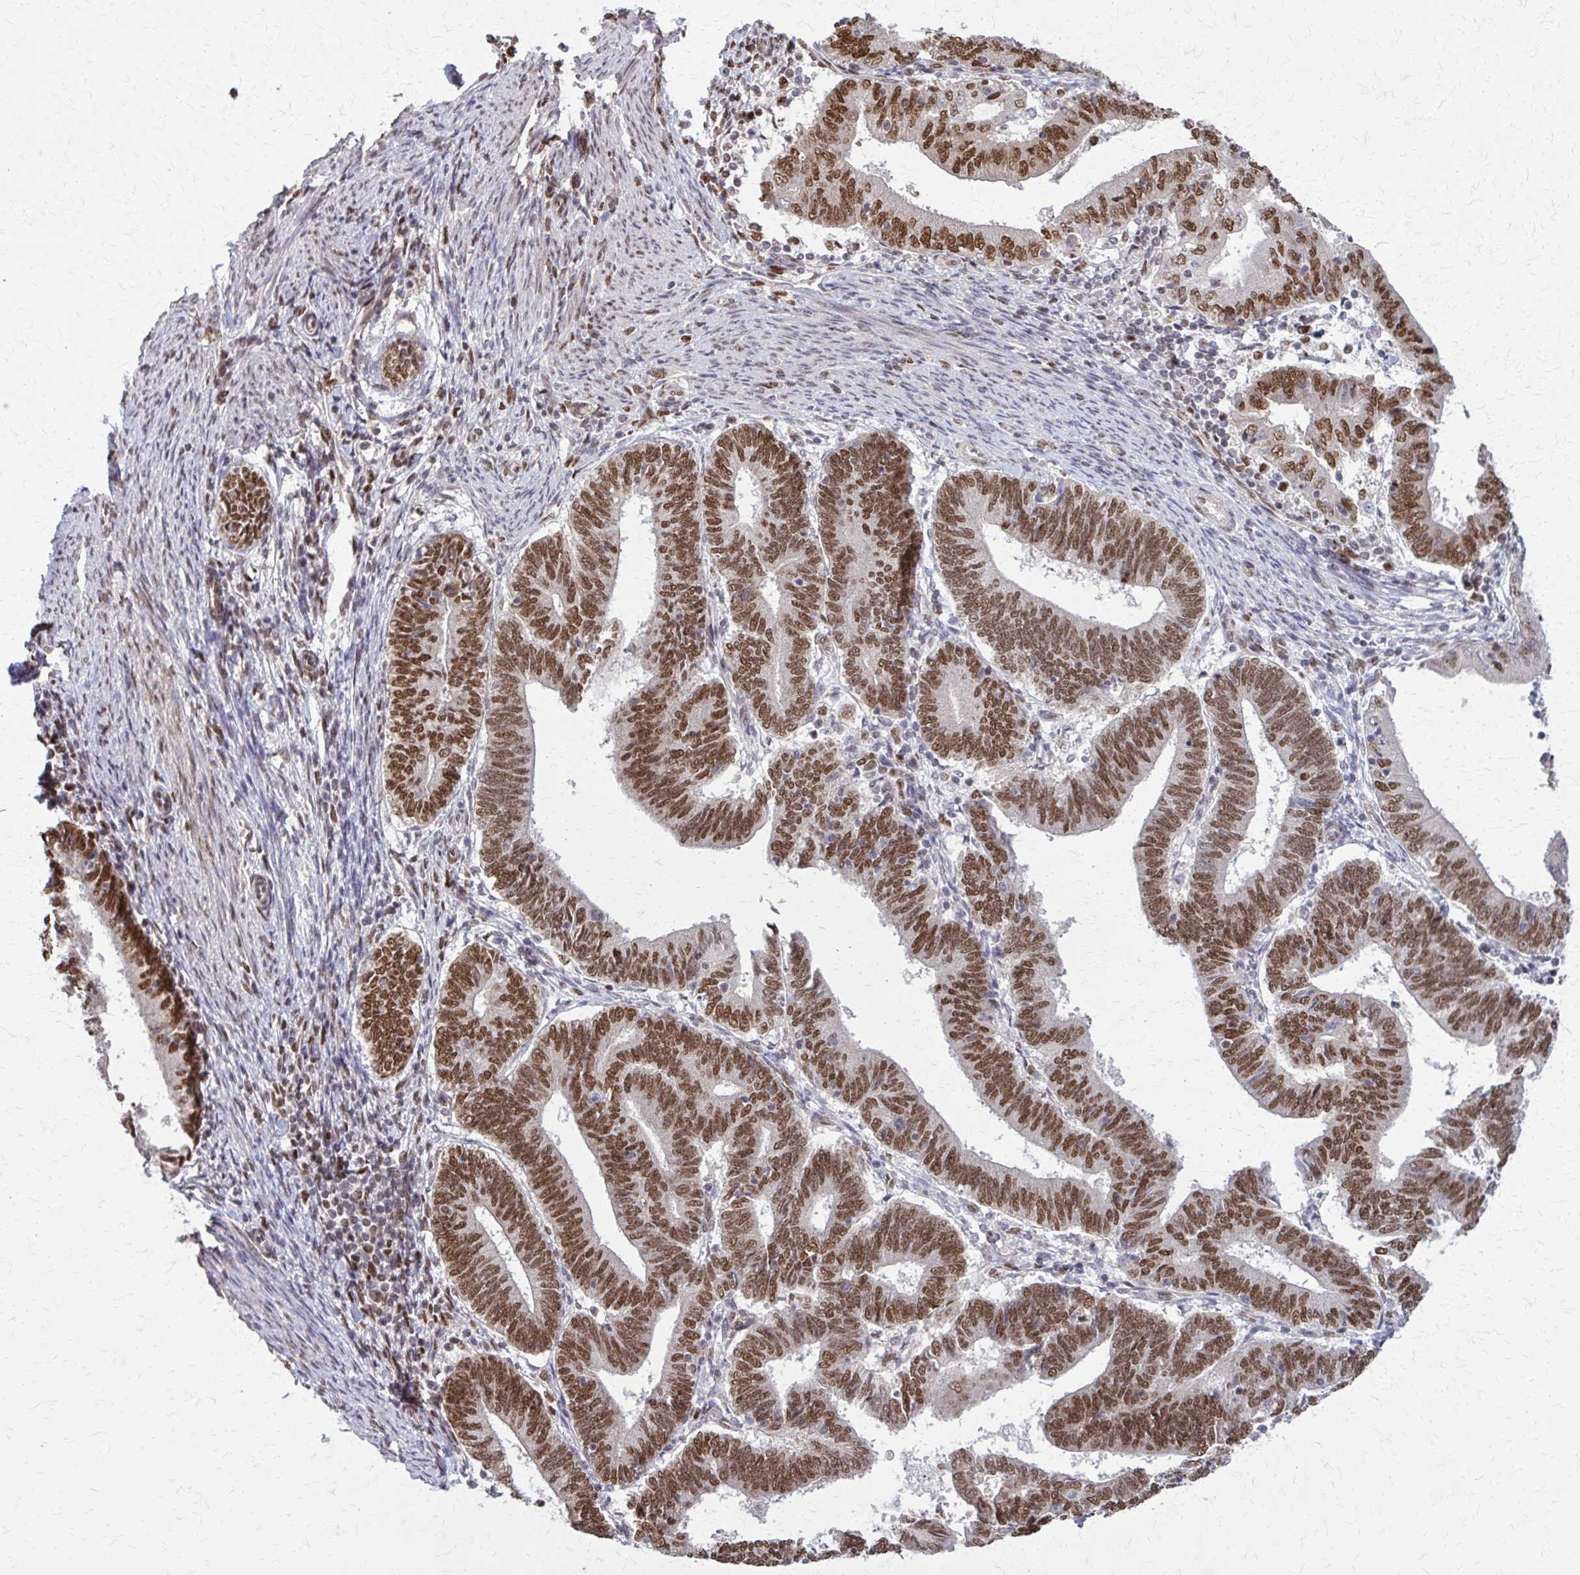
{"staining": {"intensity": "moderate", "quantity": ">75%", "location": "nuclear"}, "tissue": "endometrial cancer", "cell_type": "Tumor cells", "image_type": "cancer", "snomed": [{"axis": "morphology", "description": "Adenocarcinoma, NOS"}, {"axis": "topography", "description": "Endometrium"}], "caption": "Immunohistochemical staining of human endometrial cancer reveals medium levels of moderate nuclear protein expression in about >75% of tumor cells.", "gene": "TTF1", "patient": {"sex": "female", "age": 70}}